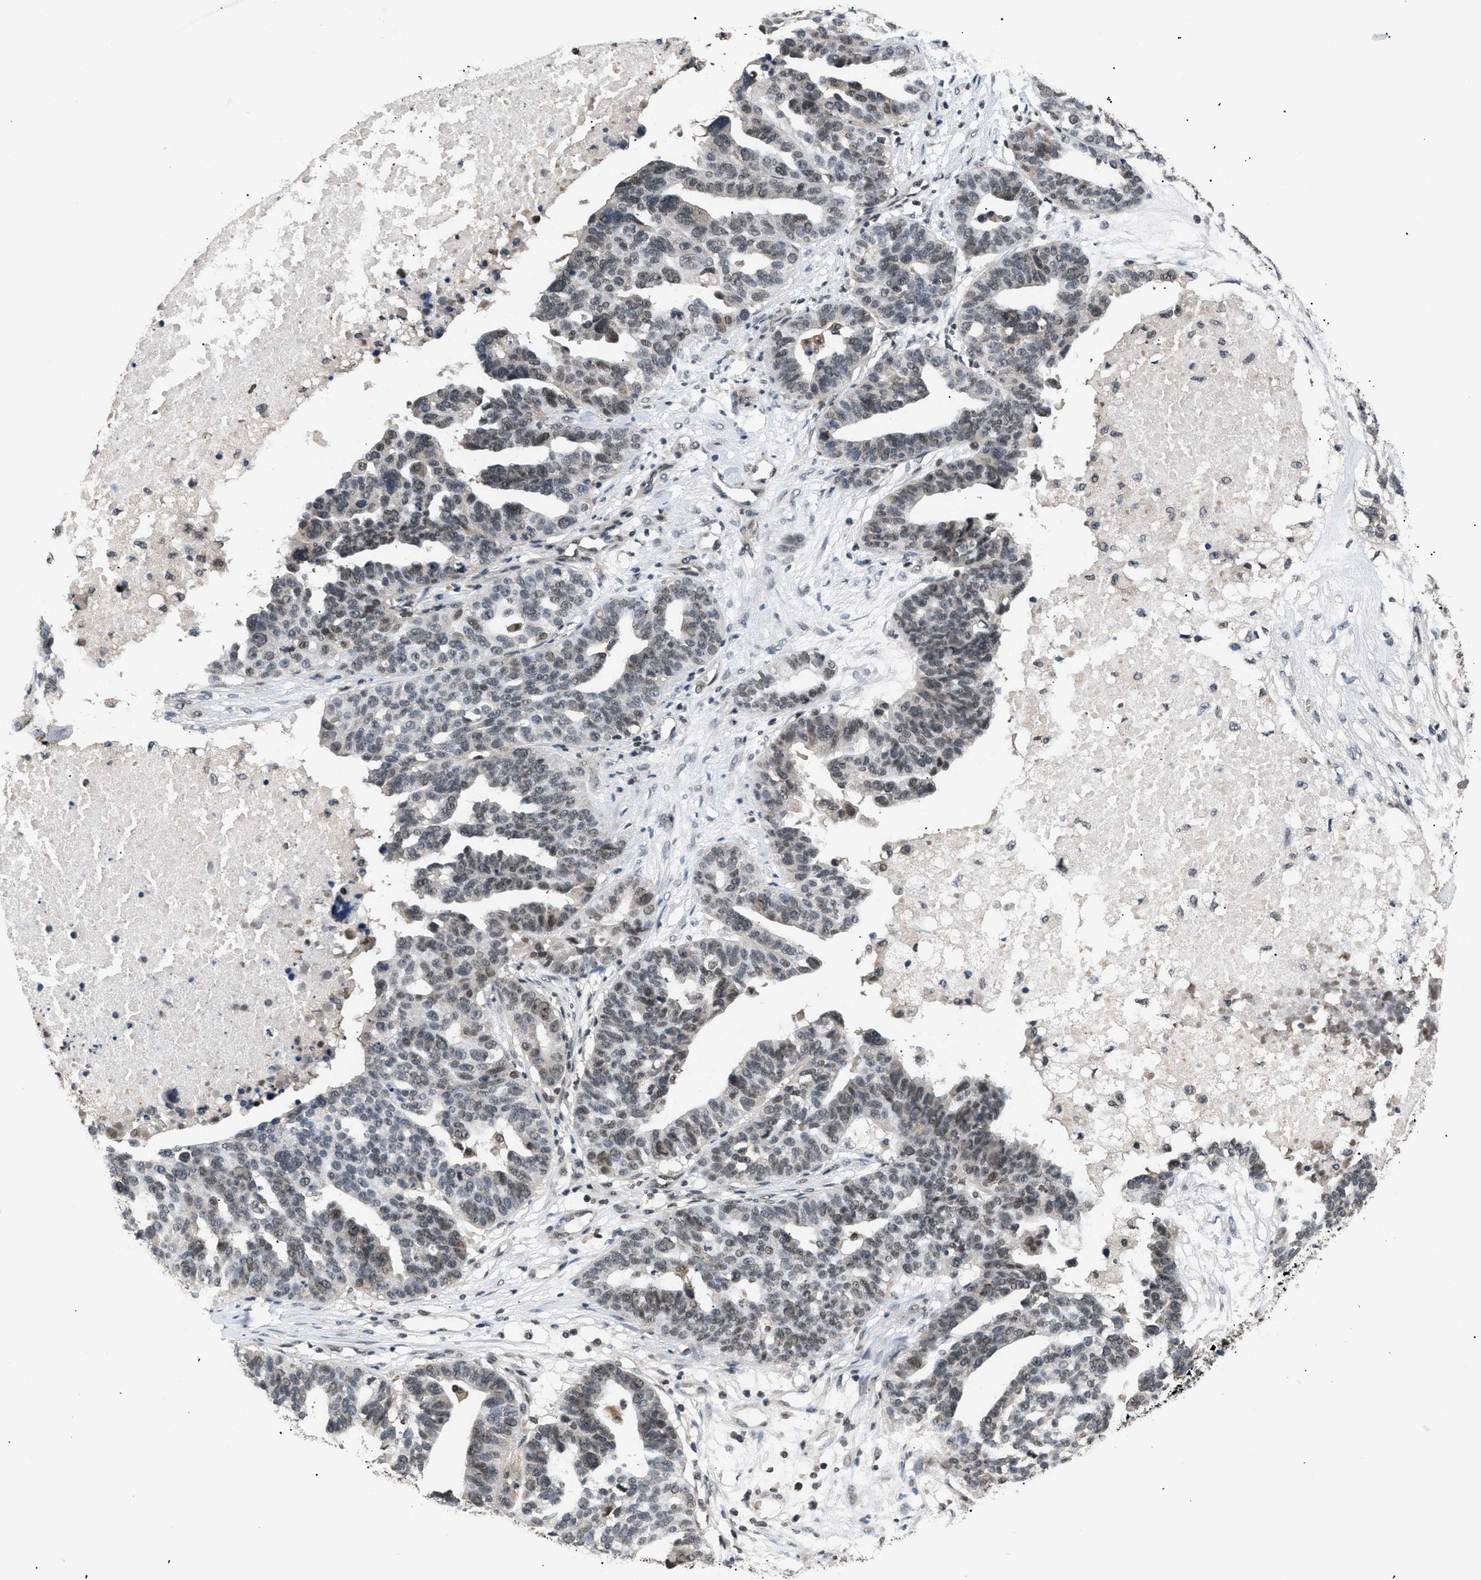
{"staining": {"intensity": "weak", "quantity": "25%-75%", "location": "nuclear"}, "tissue": "ovarian cancer", "cell_type": "Tumor cells", "image_type": "cancer", "snomed": [{"axis": "morphology", "description": "Cystadenocarcinoma, serous, NOS"}, {"axis": "topography", "description": "Ovary"}], "caption": "Immunohistochemistry (DAB) staining of ovarian serous cystadenocarcinoma demonstrates weak nuclear protein expression in approximately 25%-75% of tumor cells.", "gene": "RBM5", "patient": {"sex": "female", "age": 59}}